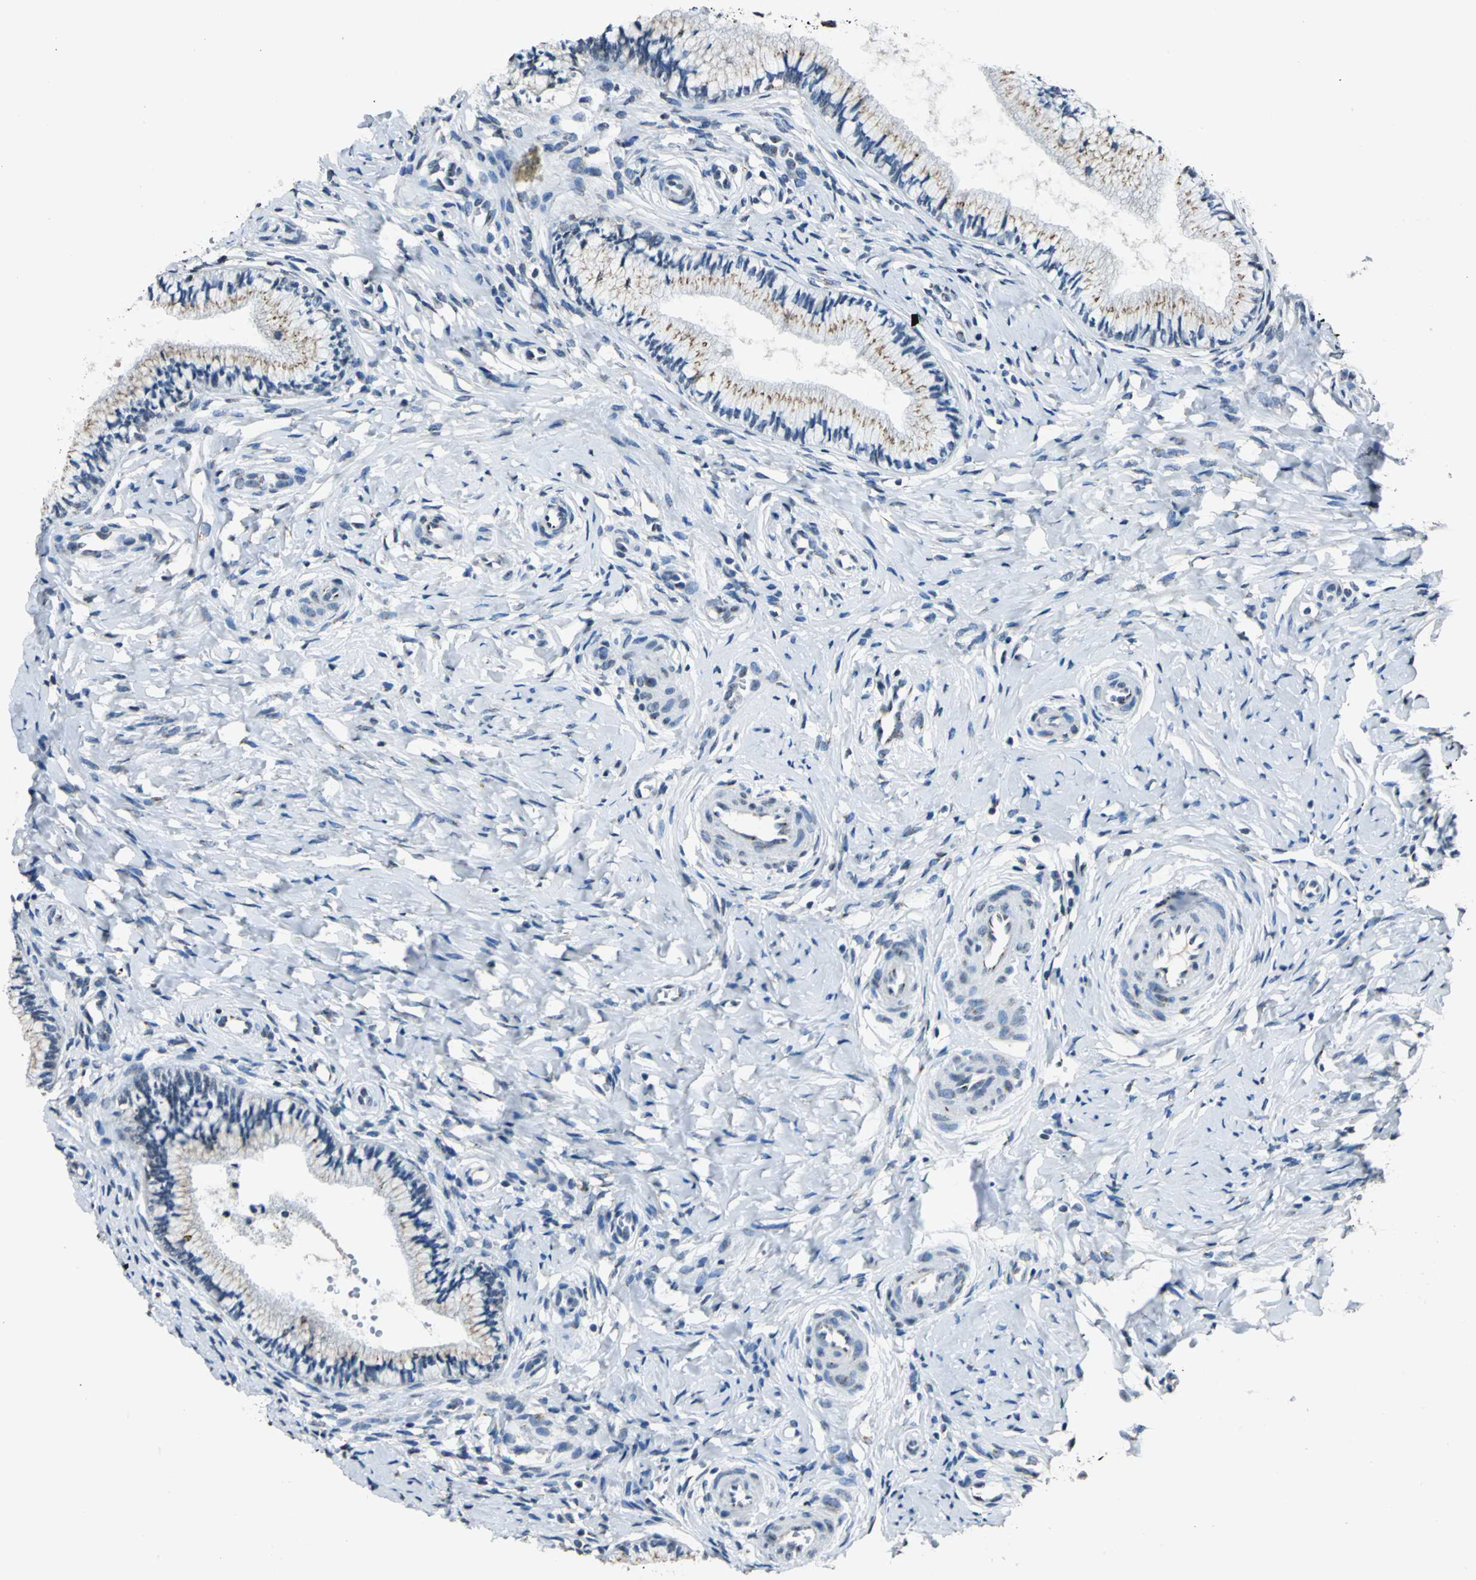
{"staining": {"intensity": "moderate", "quantity": "25%-75%", "location": "cytoplasmic/membranous"}, "tissue": "cervix", "cell_type": "Glandular cells", "image_type": "normal", "snomed": [{"axis": "morphology", "description": "Normal tissue, NOS"}, {"axis": "topography", "description": "Cervix"}], "caption": "The photomicrograph reveals staining of benign cervix, revealing moderate cytoplasmic/membranous protein positivity (brown color) within glandular cells.", "gene": "TMEM115", "patient": {"sex": "female", "age": 46}}